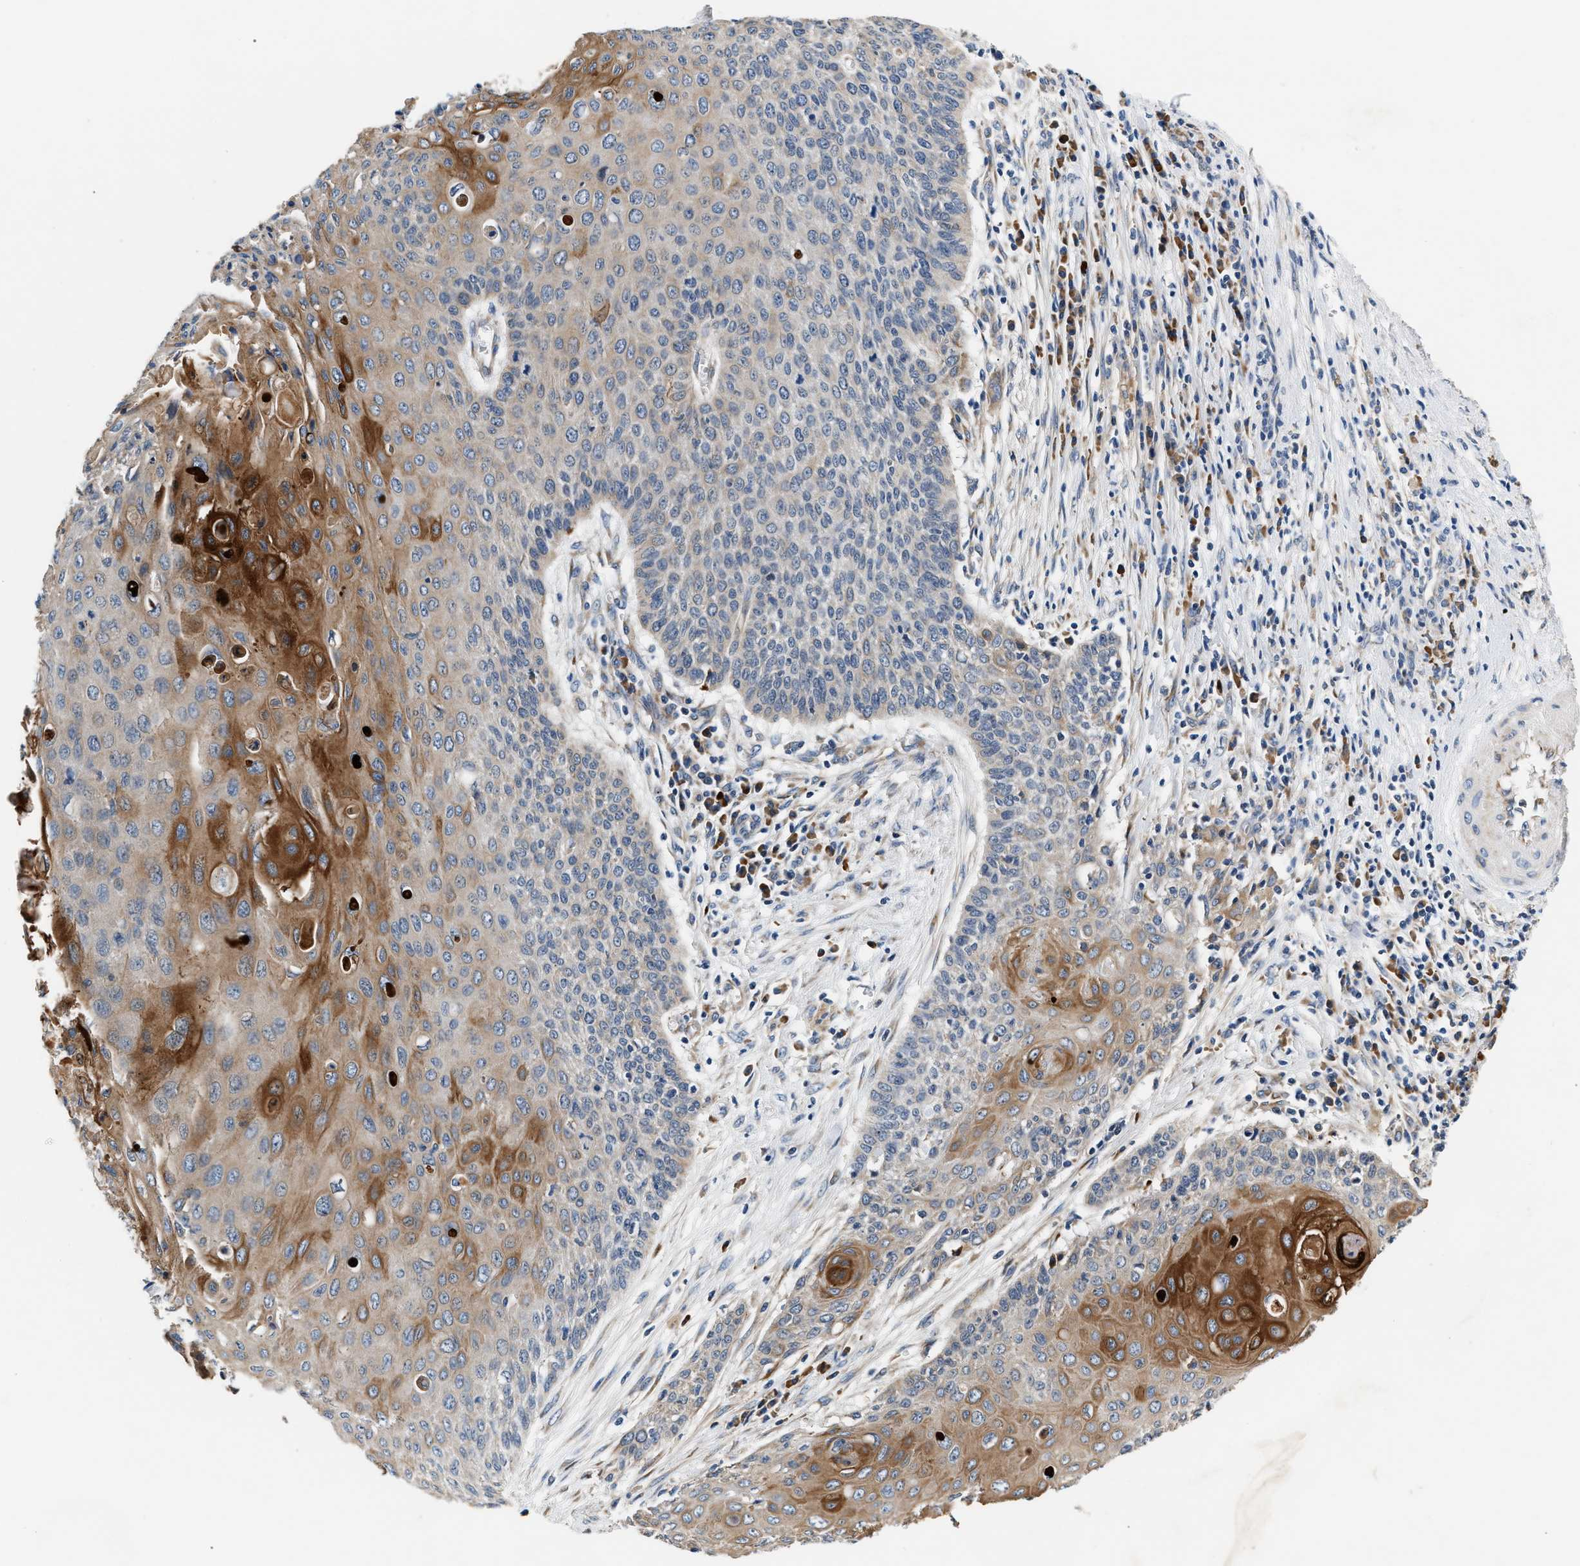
{"staining": {"intensity": "strong", "quantity": "<25%", "location": "cytoplasmic/membranous"}, "tissue": "cervical cancer", "cell_type": "Tumor cells", "image_type": "cancer", "snomed": [{"axis": "morphology", "description": "Squamous cell carcinoma, NOS"}, {"axis": "topography", "description": "Cervix"}], "caption": "DAB immunohistochemical staining of squamous cell carcinoma (cervical) shows strong cytoplasmic/membranous protein expression in about <25% of tumor cells. The protein is shown in brown color, while the nuclei are stained blue.", "gene": "IFT74", "patient": {"sex": "female", "age": 39}}